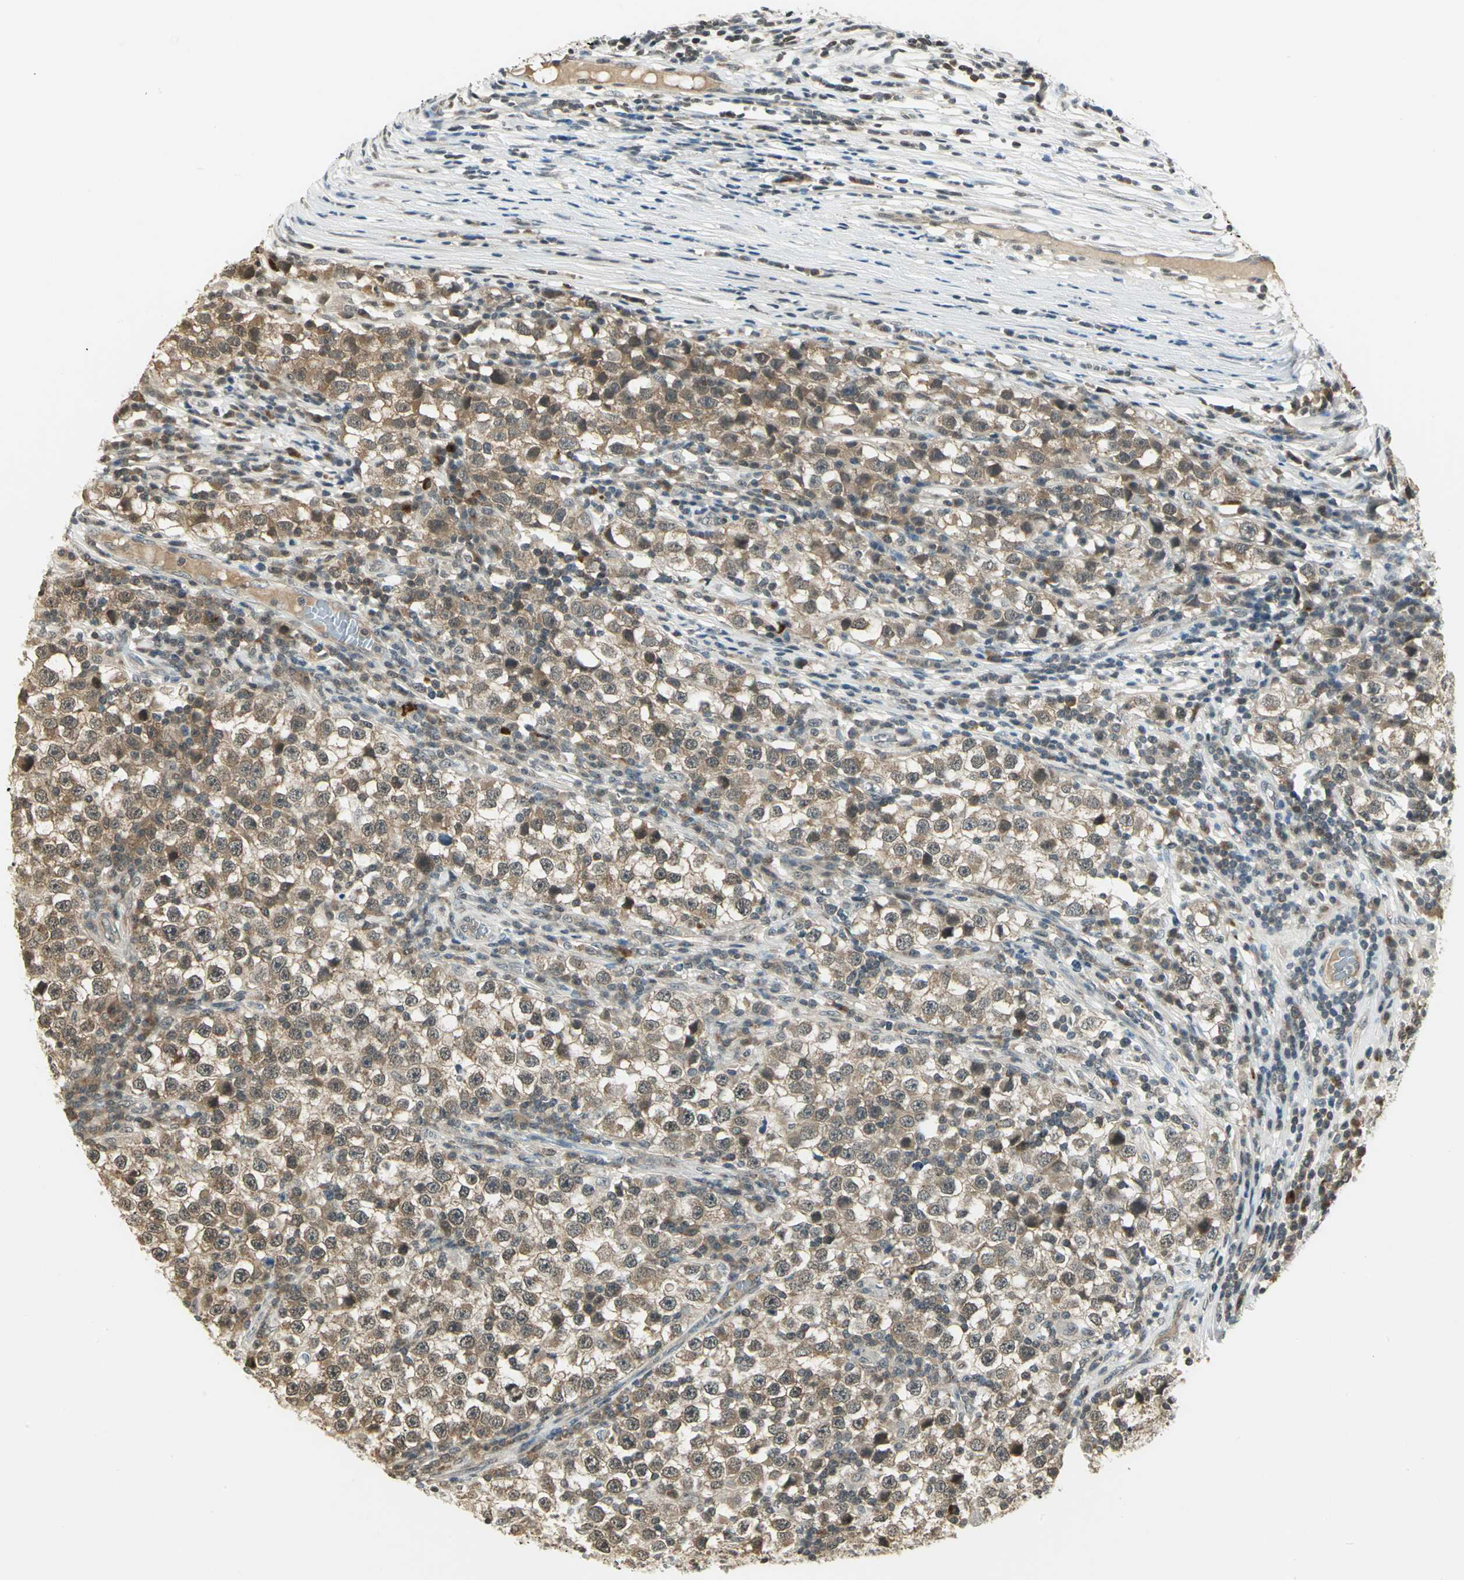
{"staining": {"intensity": "weak", "quantity": ">75%", "location": "cytoplasmic/membranous"}, "tissue": "testis cancer", "cell_type": "Tumor cells", "image_type": "cancer", "snomed": [{"axis": "morphology", "description": "Seminoma, NOS"}, {"axis": "topography", "description": "Testis"}], "caption": "Immunohistochemical staining of testis cancer (seminoma) displays weak cytoplasmic/membranous protein staining in about >75% of tumor cells.", "gene": "CDC34", "patient": {"sex": "male", "age": 65}}